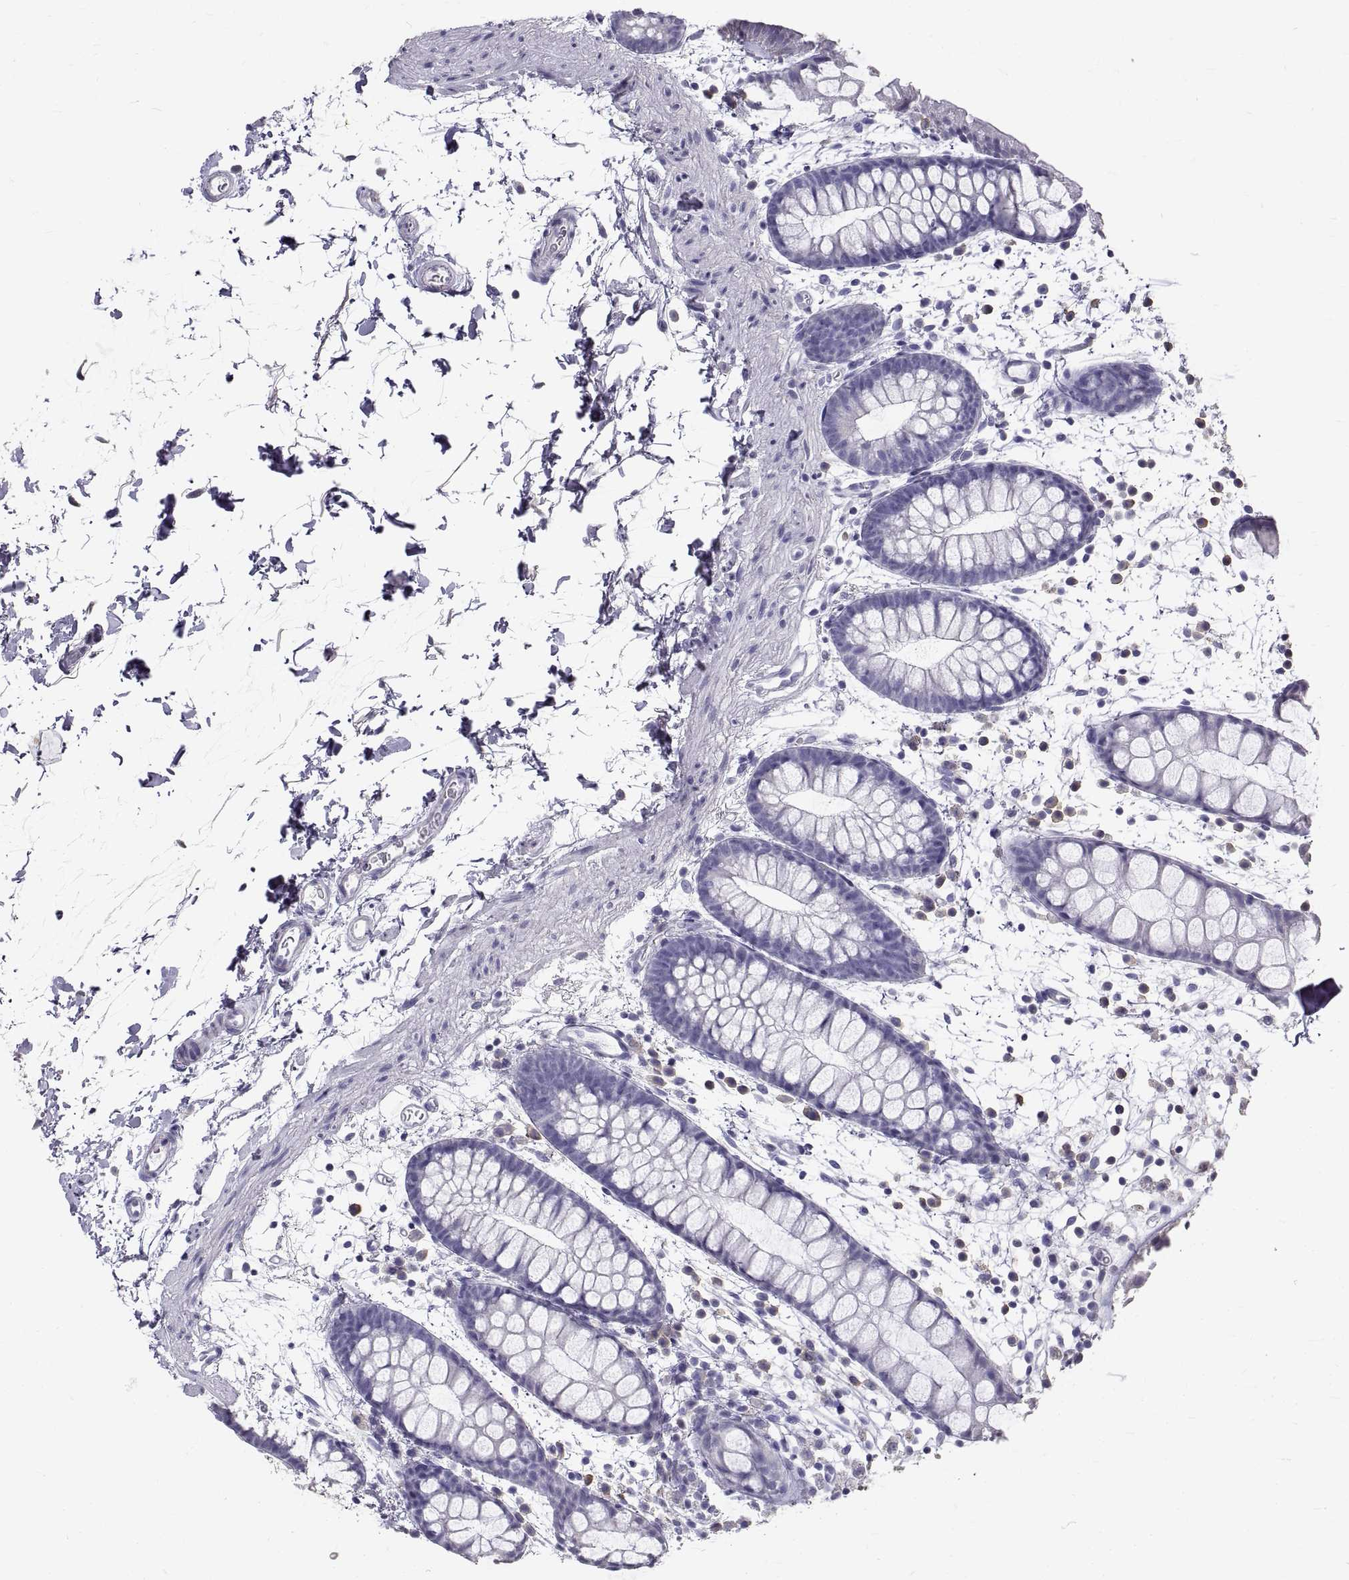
{"staining": {"intensity": "negative", "quantity": "none", "location": "none"}, "tissue": "rectum", "cell_type": "Glandular cells", "image_type": "normal", "snomed": [{"axis": "morphology", "description": "Normal tissue, NOS"}, {"axis": "topography", "description": "Rectum"}], "caption": "A high-resolution micrograph shows immunohistochemistry staining of benign rectum, which exhibits no significant staining in glandular cells.", "gene": "GNG12", "patient": {"sex": "male", "age": 57}}